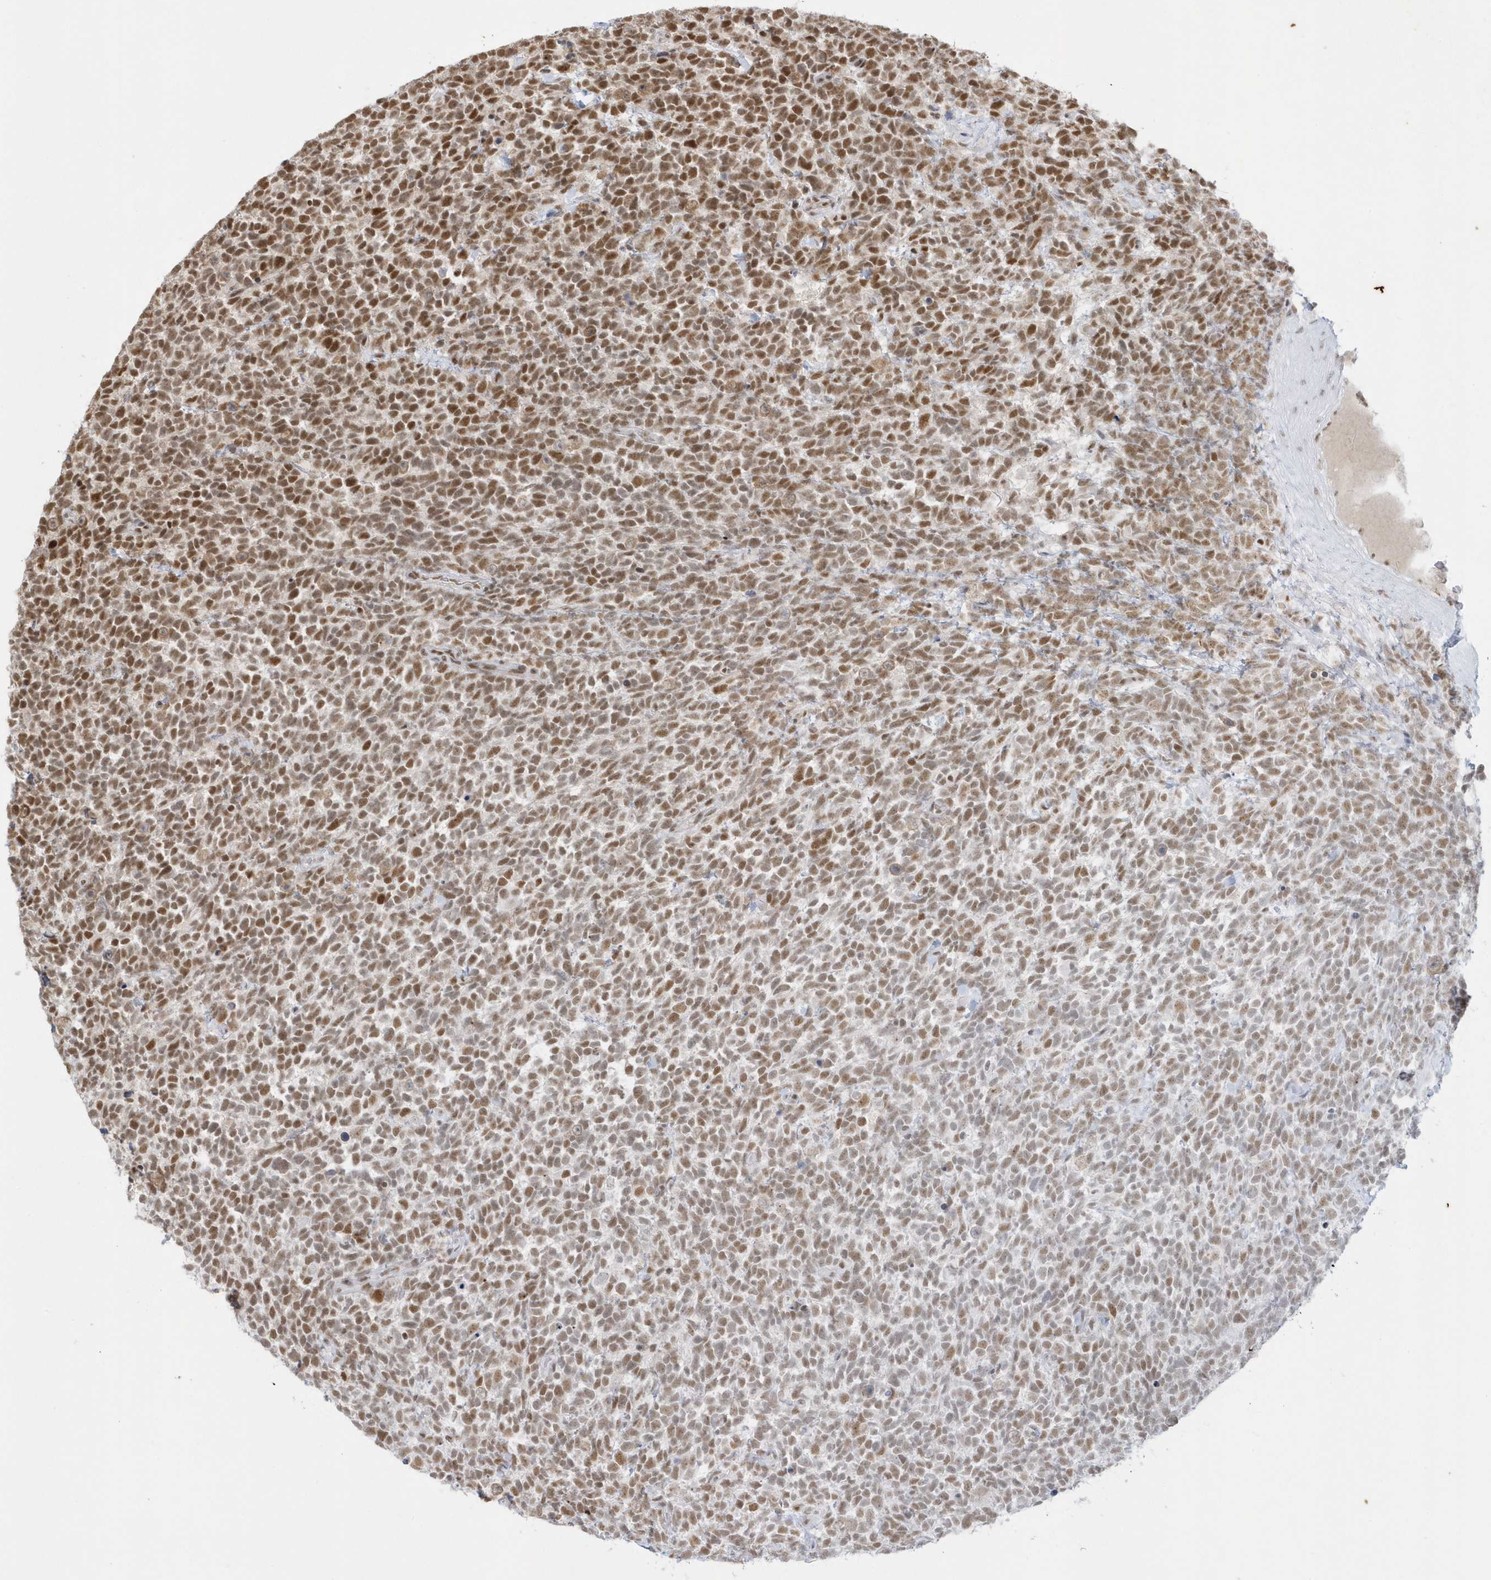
{"staining": {"intensity": "moderate", "quantity": ">75%", "location": "nuclear"}, "tissue": "urothelial cancer", "cell_type": "Tumor cells", "image_type": "cancer", "snomed": [{"axis": "morphology", "description": "Urothelial carcinoma, High grade"}, {"axis": "topography", "description": "Urinary bladder"}], "caption": "The photomicrograph displays a brown stain indicating the presence of a protein in the nuclear of tumor cells in urothelial carcinoma (high-grade).", "gene": "PPIL2", "patient": {"sex": "female", "age": 82}}